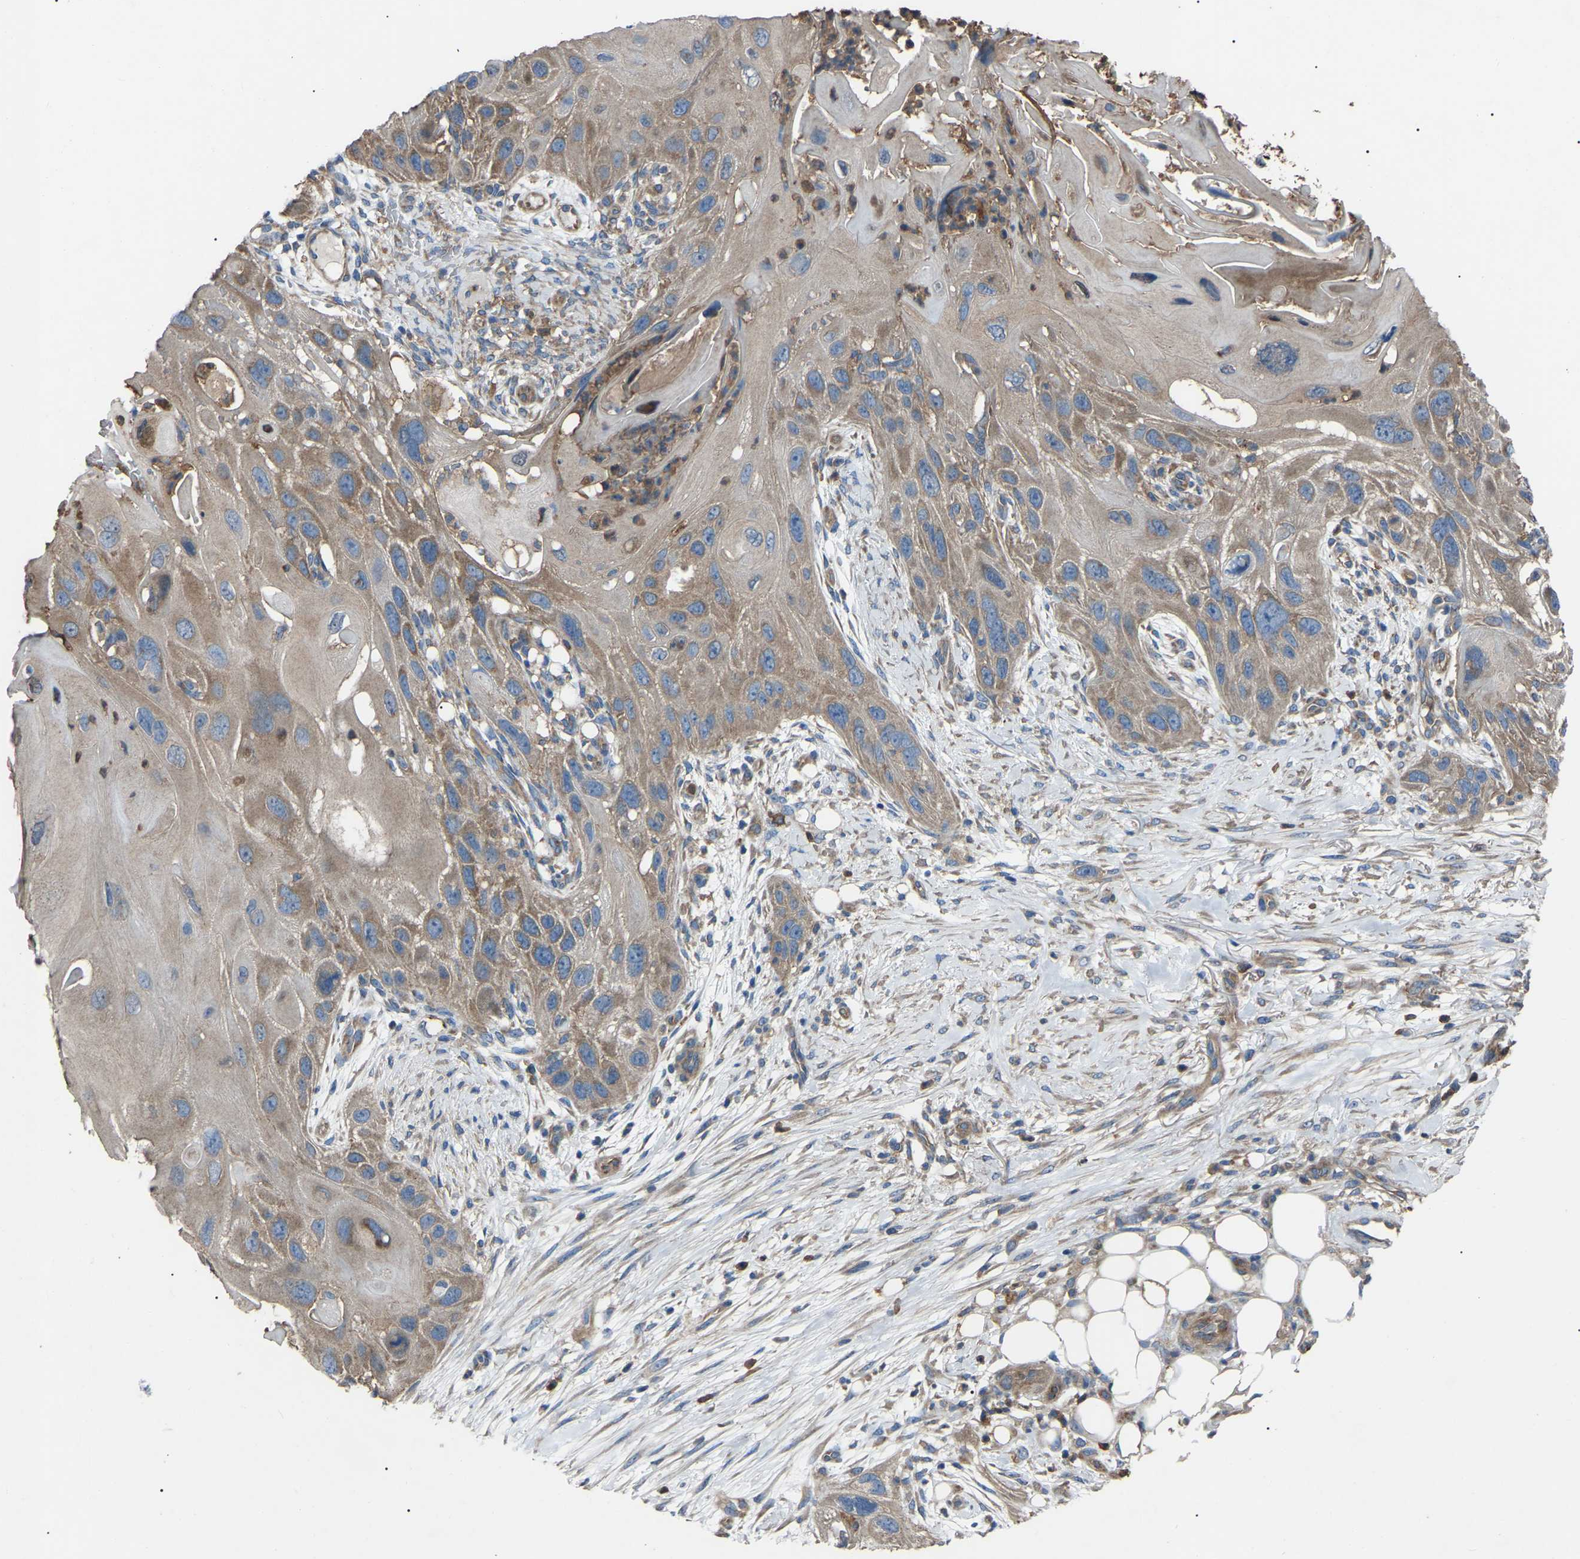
{"staining": {"intensity": "moderate", "quantity": ">75%", "location": "cytoplasmic/membranous"}, "tissue": "skin cancer", "cell_type": "Tumor cells", "image_type": "cancer", "snomed": [{"axis": "morphology", "description": "Squamous cell carcinoma, NOS"}, {"axis": "topography", "description": "Skin"}], "caption": "Skin cancer (squamous cell carcinoma) tissue displays moderate cytoplasmic/membranous staining in about >75% of tumor cells", "gene": "AIMP1", "patient": {"sex": "female", "age": 77}}